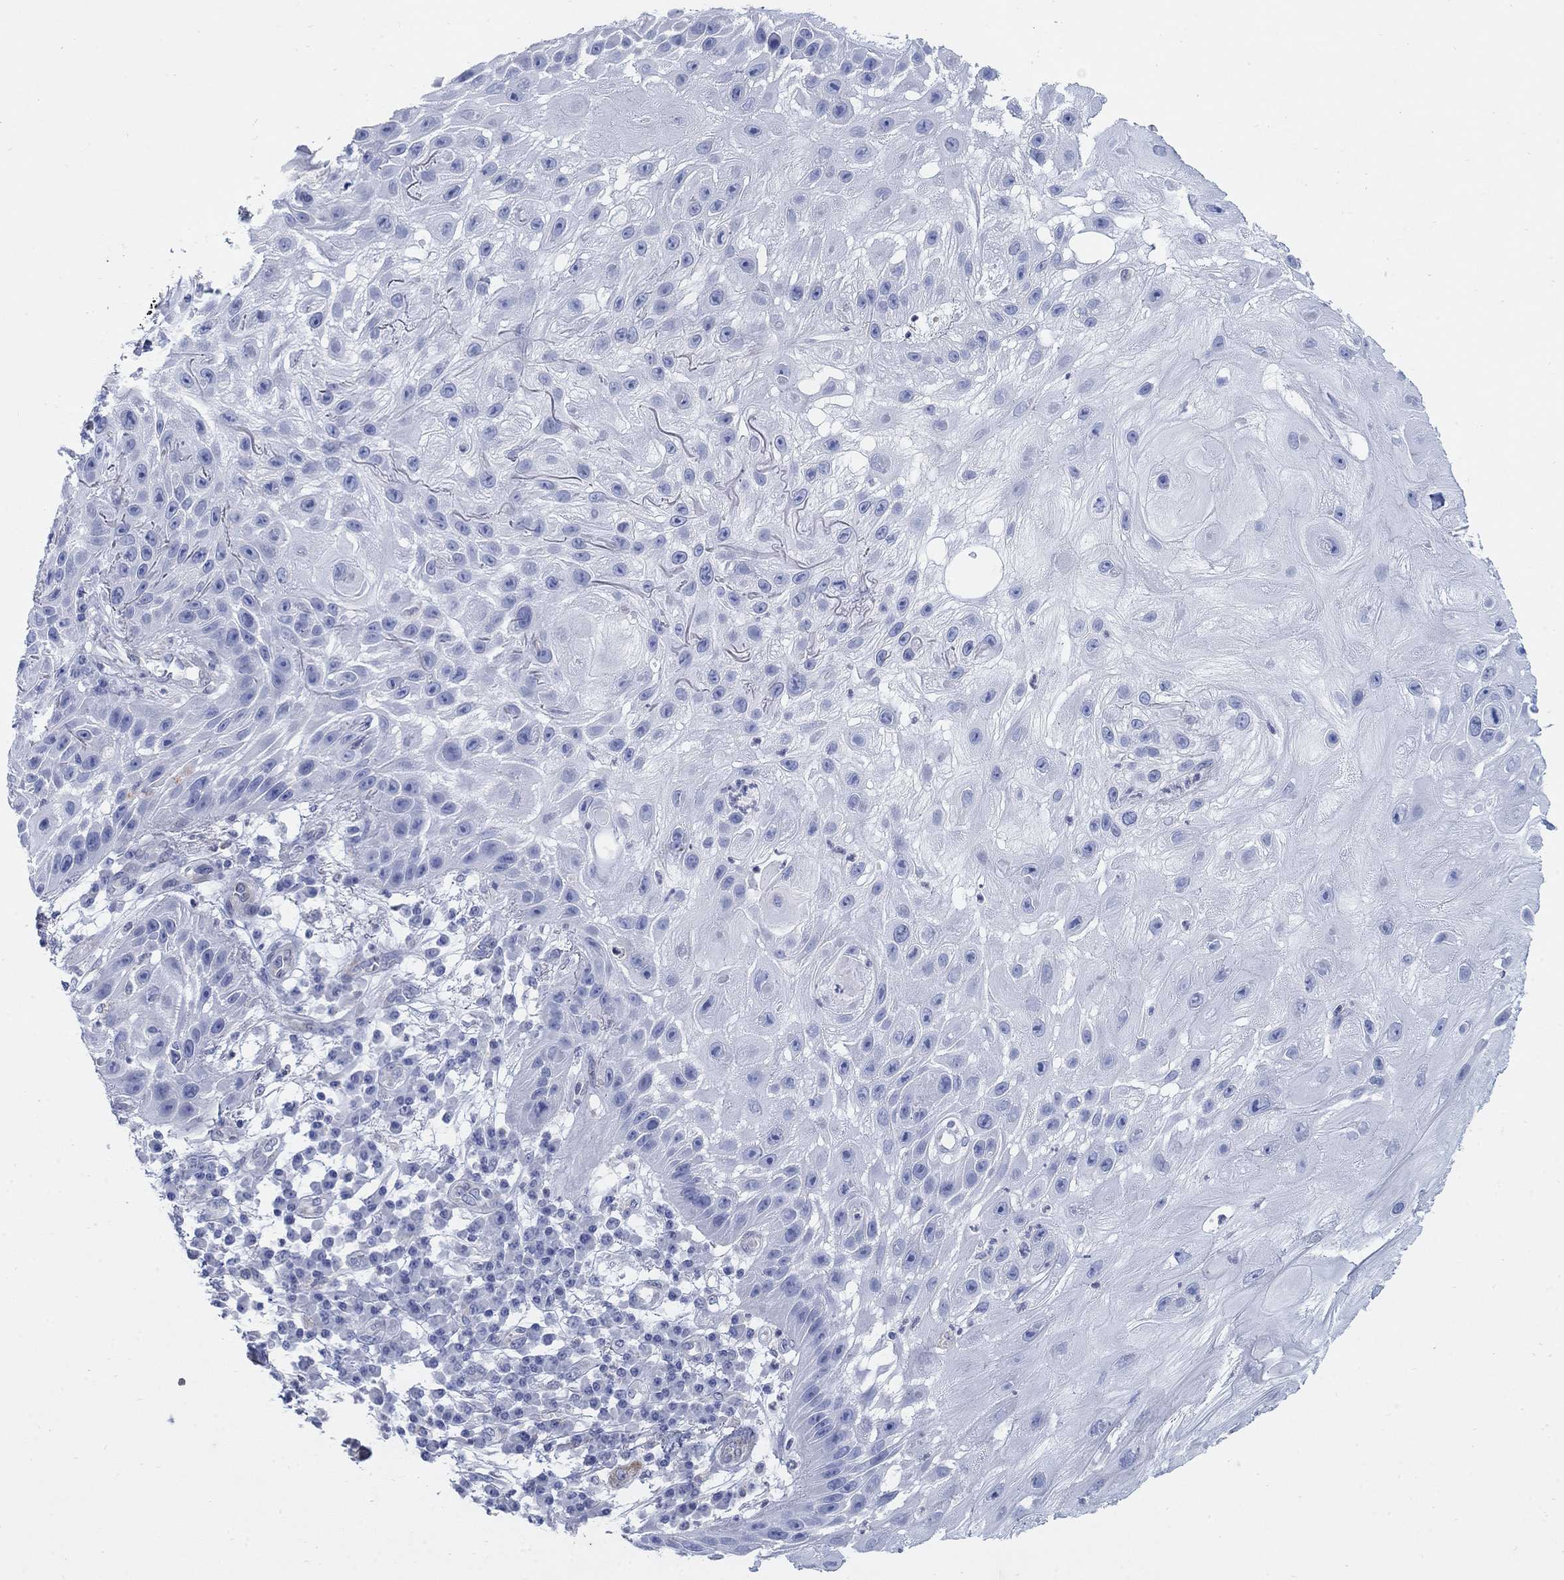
{"staining": {"intensity": "negative", "quantity": "none", "location": "none"}, "tissue": "skin cancer", "cell_type": "Tumor cells", "image_type": "cancer", "snomed": [{"axis": "morphology", "description": "Normal tissue, NOS"}, {"axis": "morphology", "description": "Squamous cell carcinoma, NOS"}, {"axis": "topography", "description": "Skin"}], "caption": "Skin cancer was stained to show a protein in brown. There is no significant staining in tumor cells.", "gene": "SCCPDH", "patient": {"sex": "male", "age": 79}}